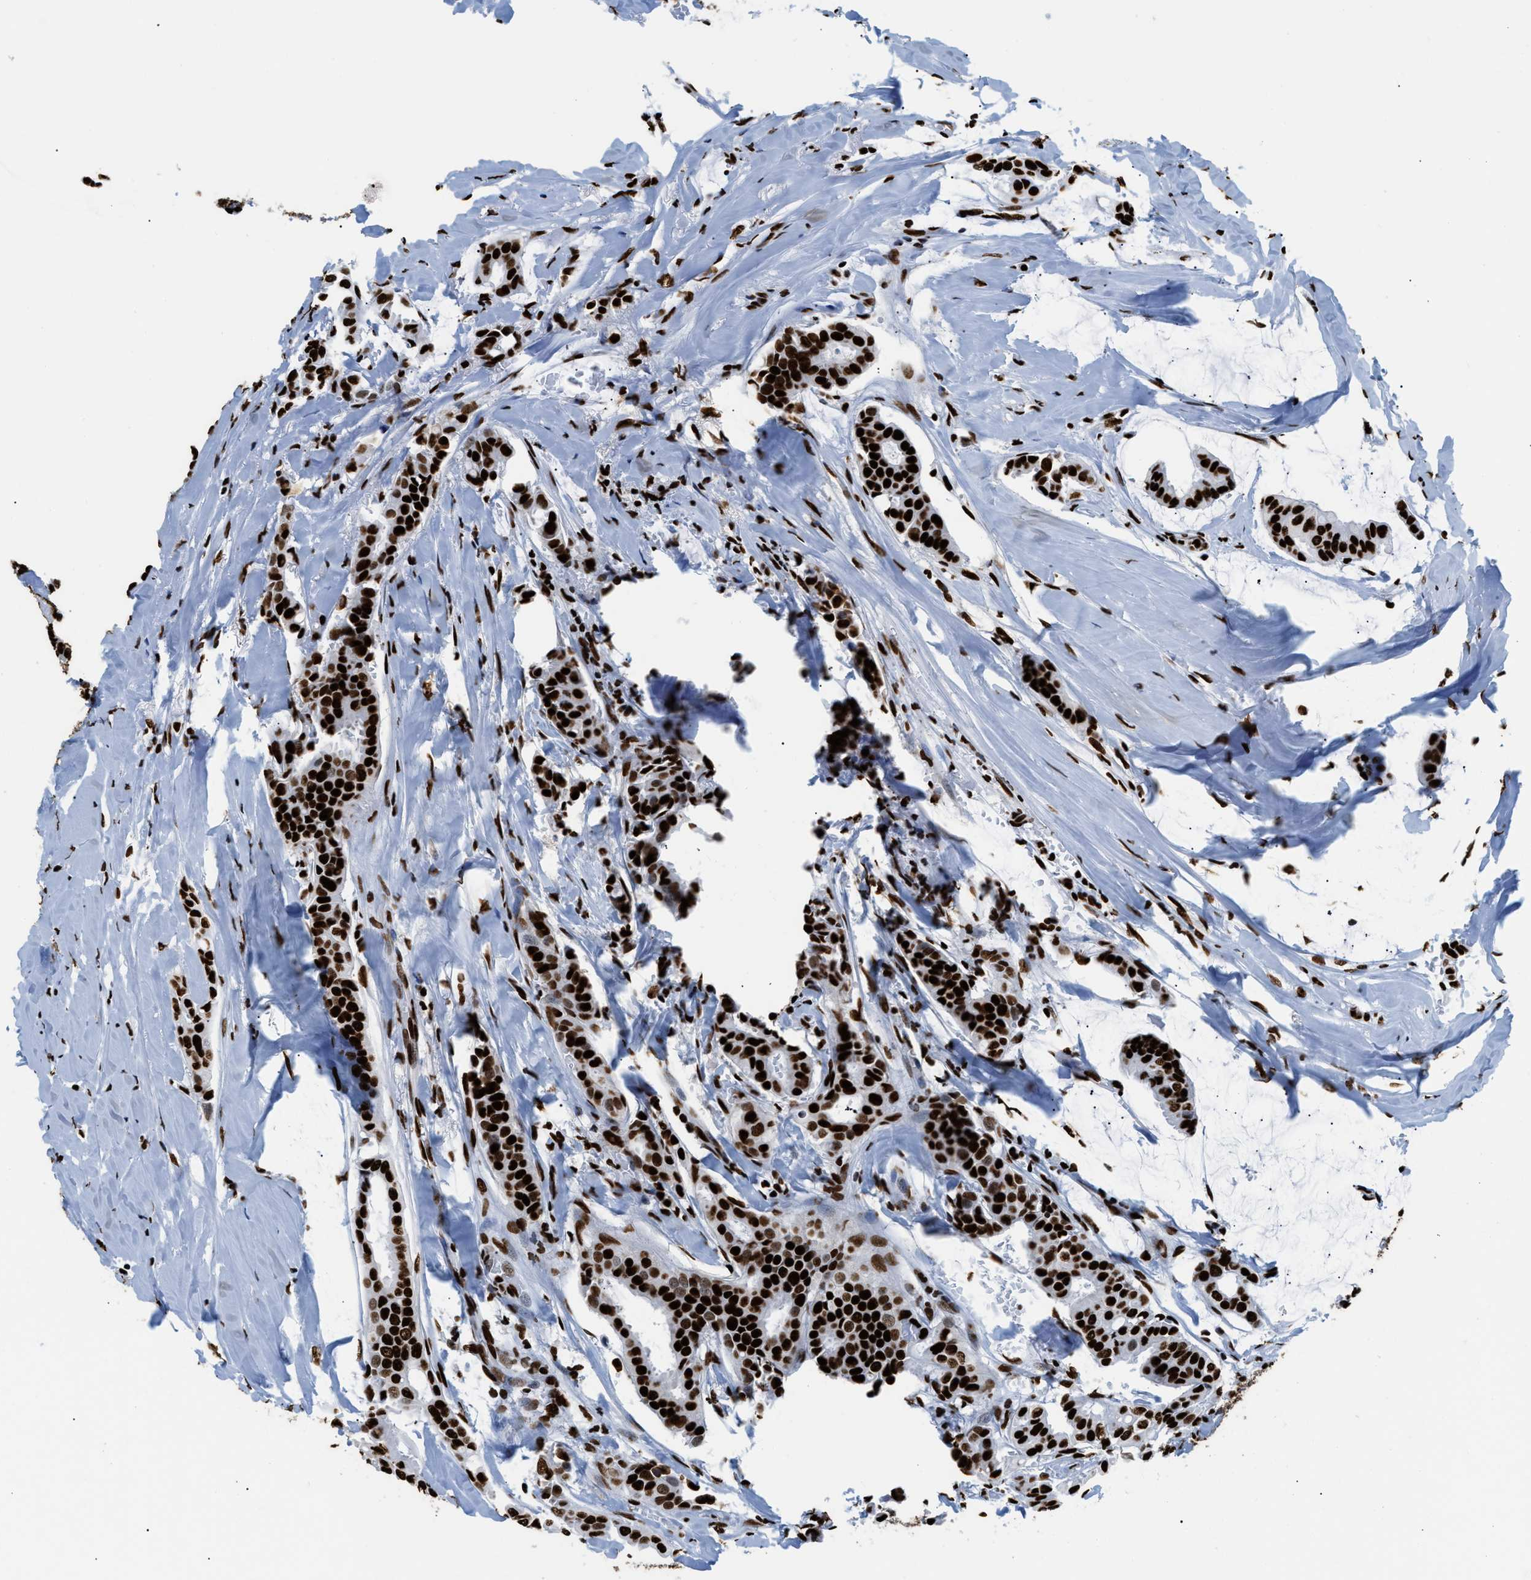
{"staining": {"intensity": "strong", "quantity": ">75%", "location": "nuclear"}, "tissue": "head and neck cancer", "cell_type": "Tumor cells", "image_type": "cancer", "snomed": [{"axis": "morphology", "description": "Adenocarcinoma, NOS"}, {"axis": "topography", "description": "Salivary gland"}, {"axis": "topography", "description": "Head-Neck"}], "caption": "Protein positivity by immunohistochemistry displays strong nuclear expression in approximately >75% of tumor cells in head and neck adenocarcinoma.", "gene": "HNRNPM", "patient": {"sex": "female", "age": 59}}